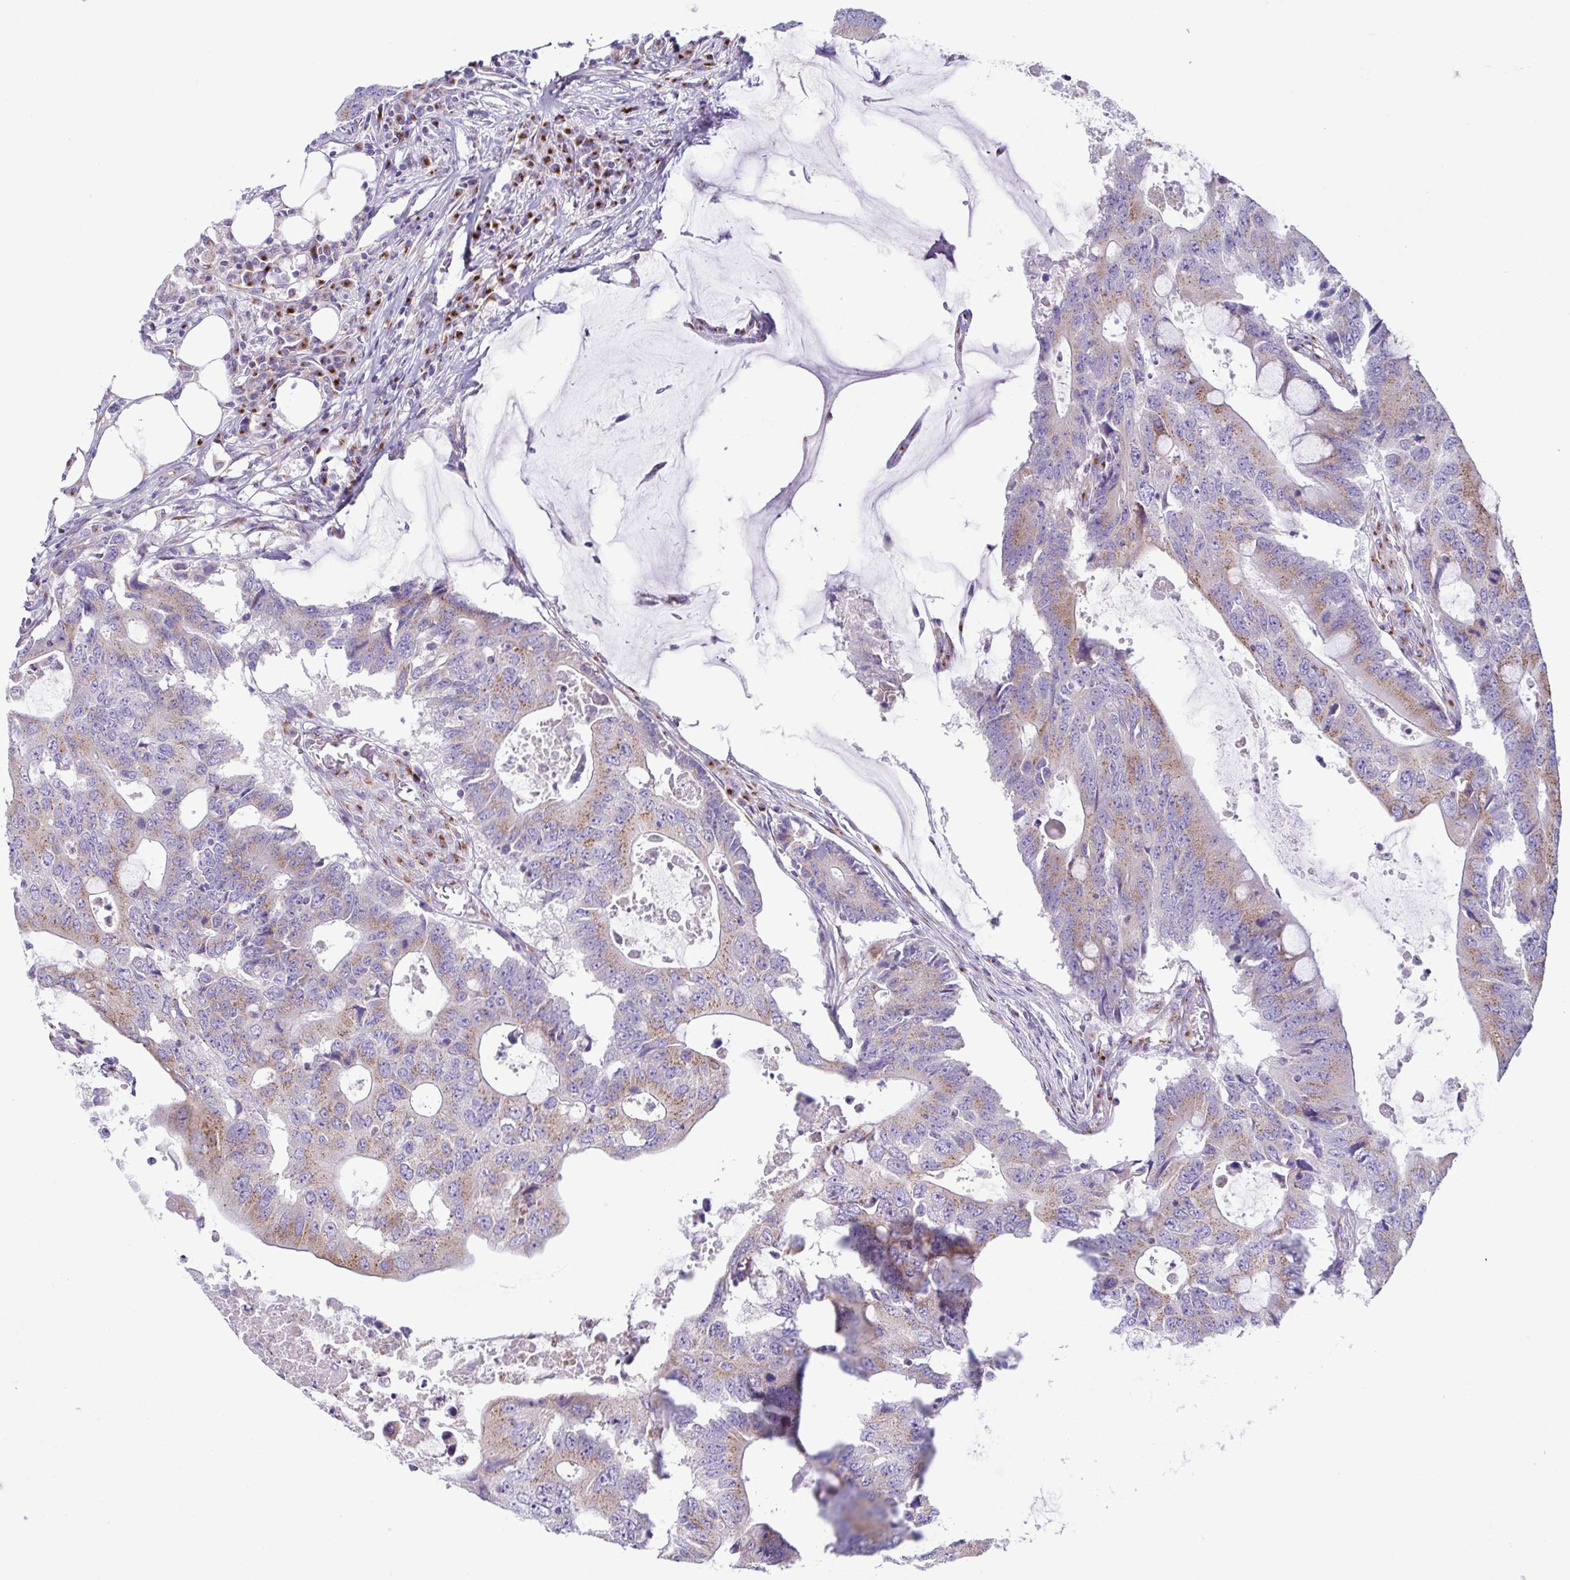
{"staining": {"intensity": "weak", "quantity": "25%-75%", "location": "cytoplasmic/membranous"}, "tissue": "colorectal cancer", "cell_type": "Tumor cells", "image_type": "cancer", "snomed": [{"axis": "morphology", "description": "Adenocarcinoma, NOS"}, {"axis": "topography", "description": "Colon"}], "caption": "The histopathology image shows staining of colorectal cancer, revealing weak cytoplasmic/membranous protein positivity (brown color) within tumor cells. (IHC, brightfield microscopy, high magnification).", "gene": "COL17A1", "patient": {"sex": "male", "age": 71}}